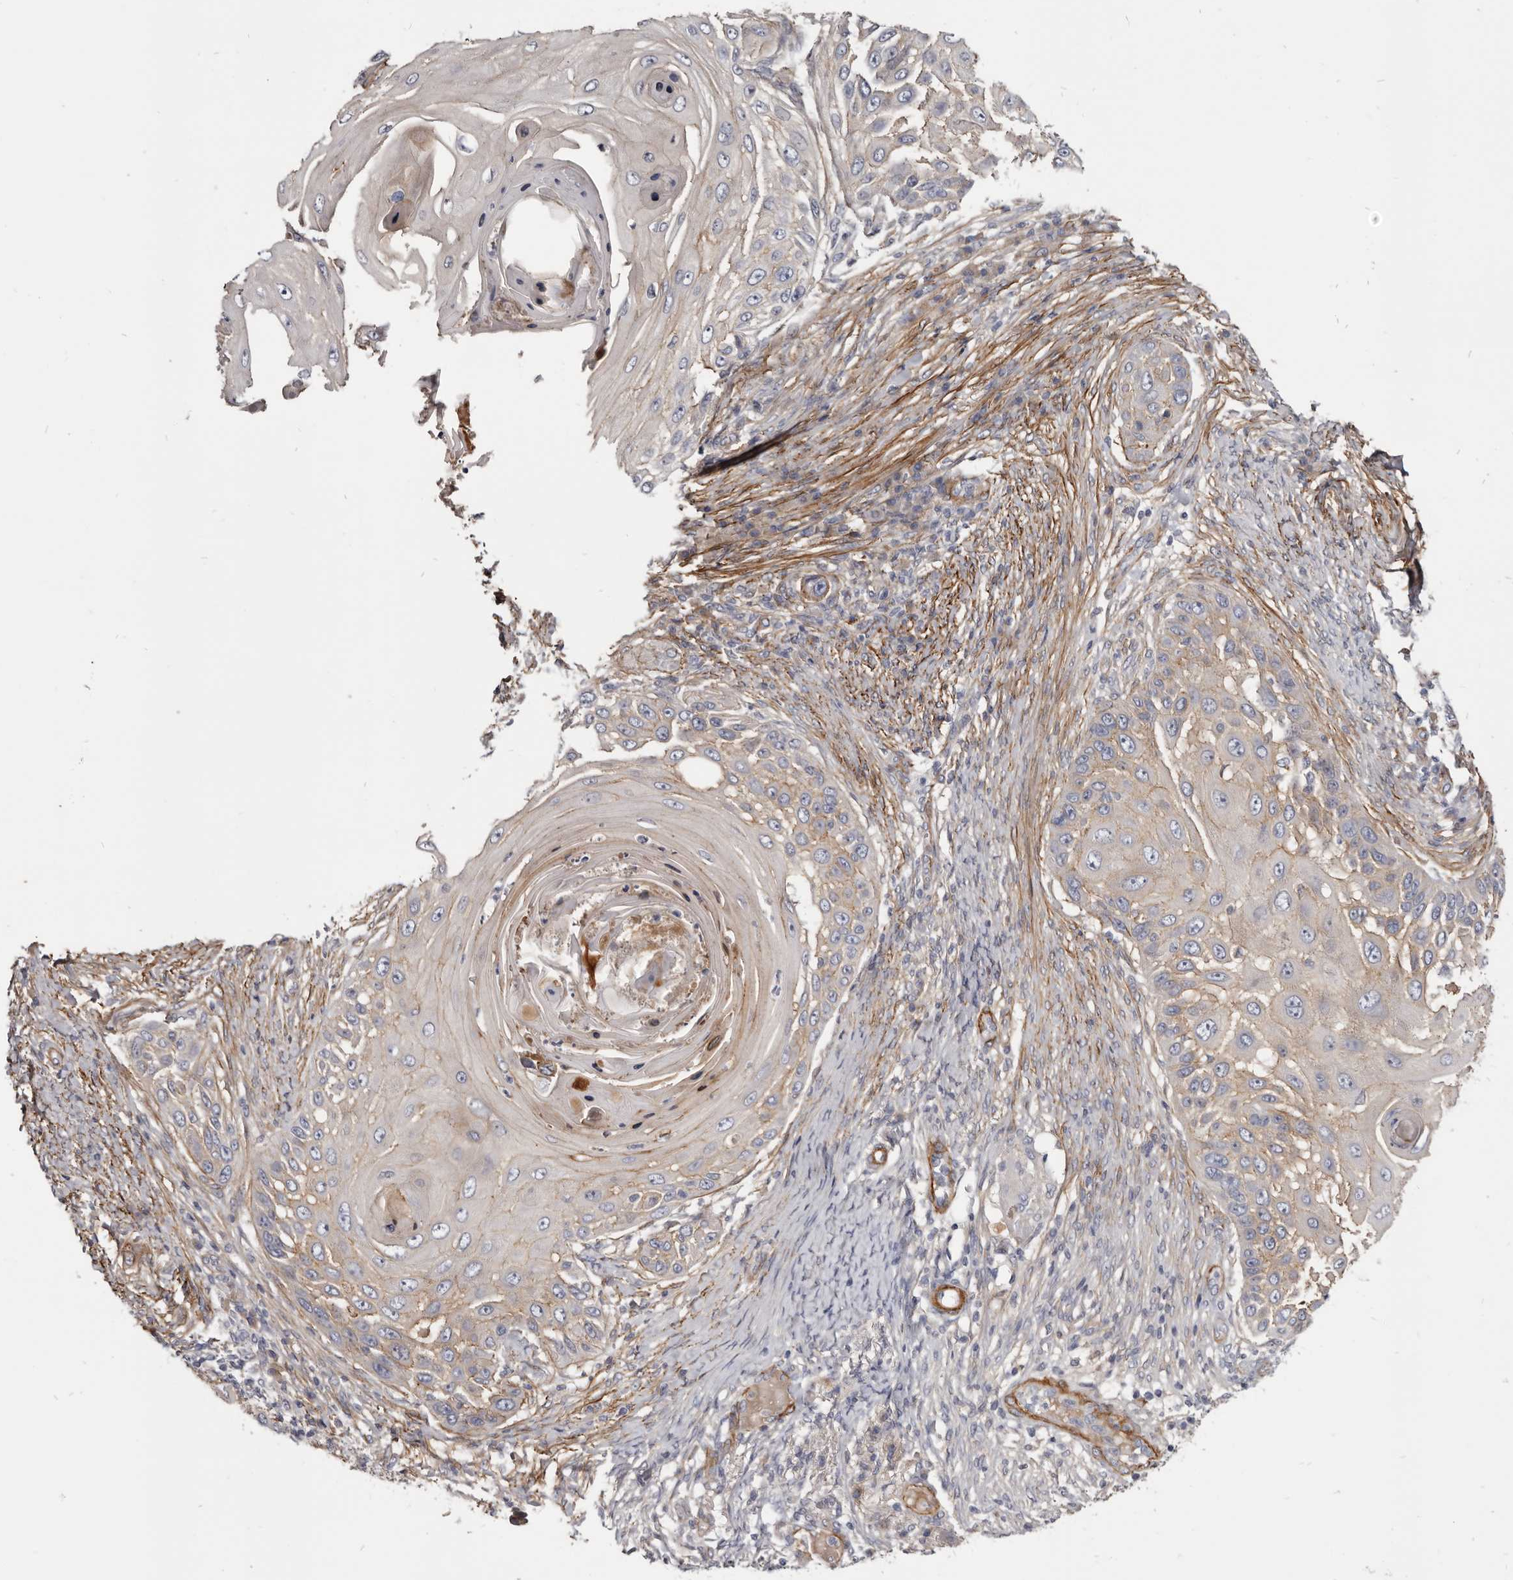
{"staining": {"intensity": "negative", "quantity": "none", "location": "none"}, "tissue": "skin cancer", "cell_type": "Tumor cells", "image_type": "cancer", "snomed": [{"axis": "morphology", "description": "Squamous cell carcinoma, NOS"}, {"axis": "topography", "description": "Skin"}], "caption": "Immunohistochemistry (IHC) histopathology image of neoplastic tissue: human squamous cell carcinoma (skin) stained with DAB (3,3'-diaminobenzidine) reveals no significant protein positivity in tumor cells.", "gene": "CGN", "patient": {"sex": "female", "age": 44}}